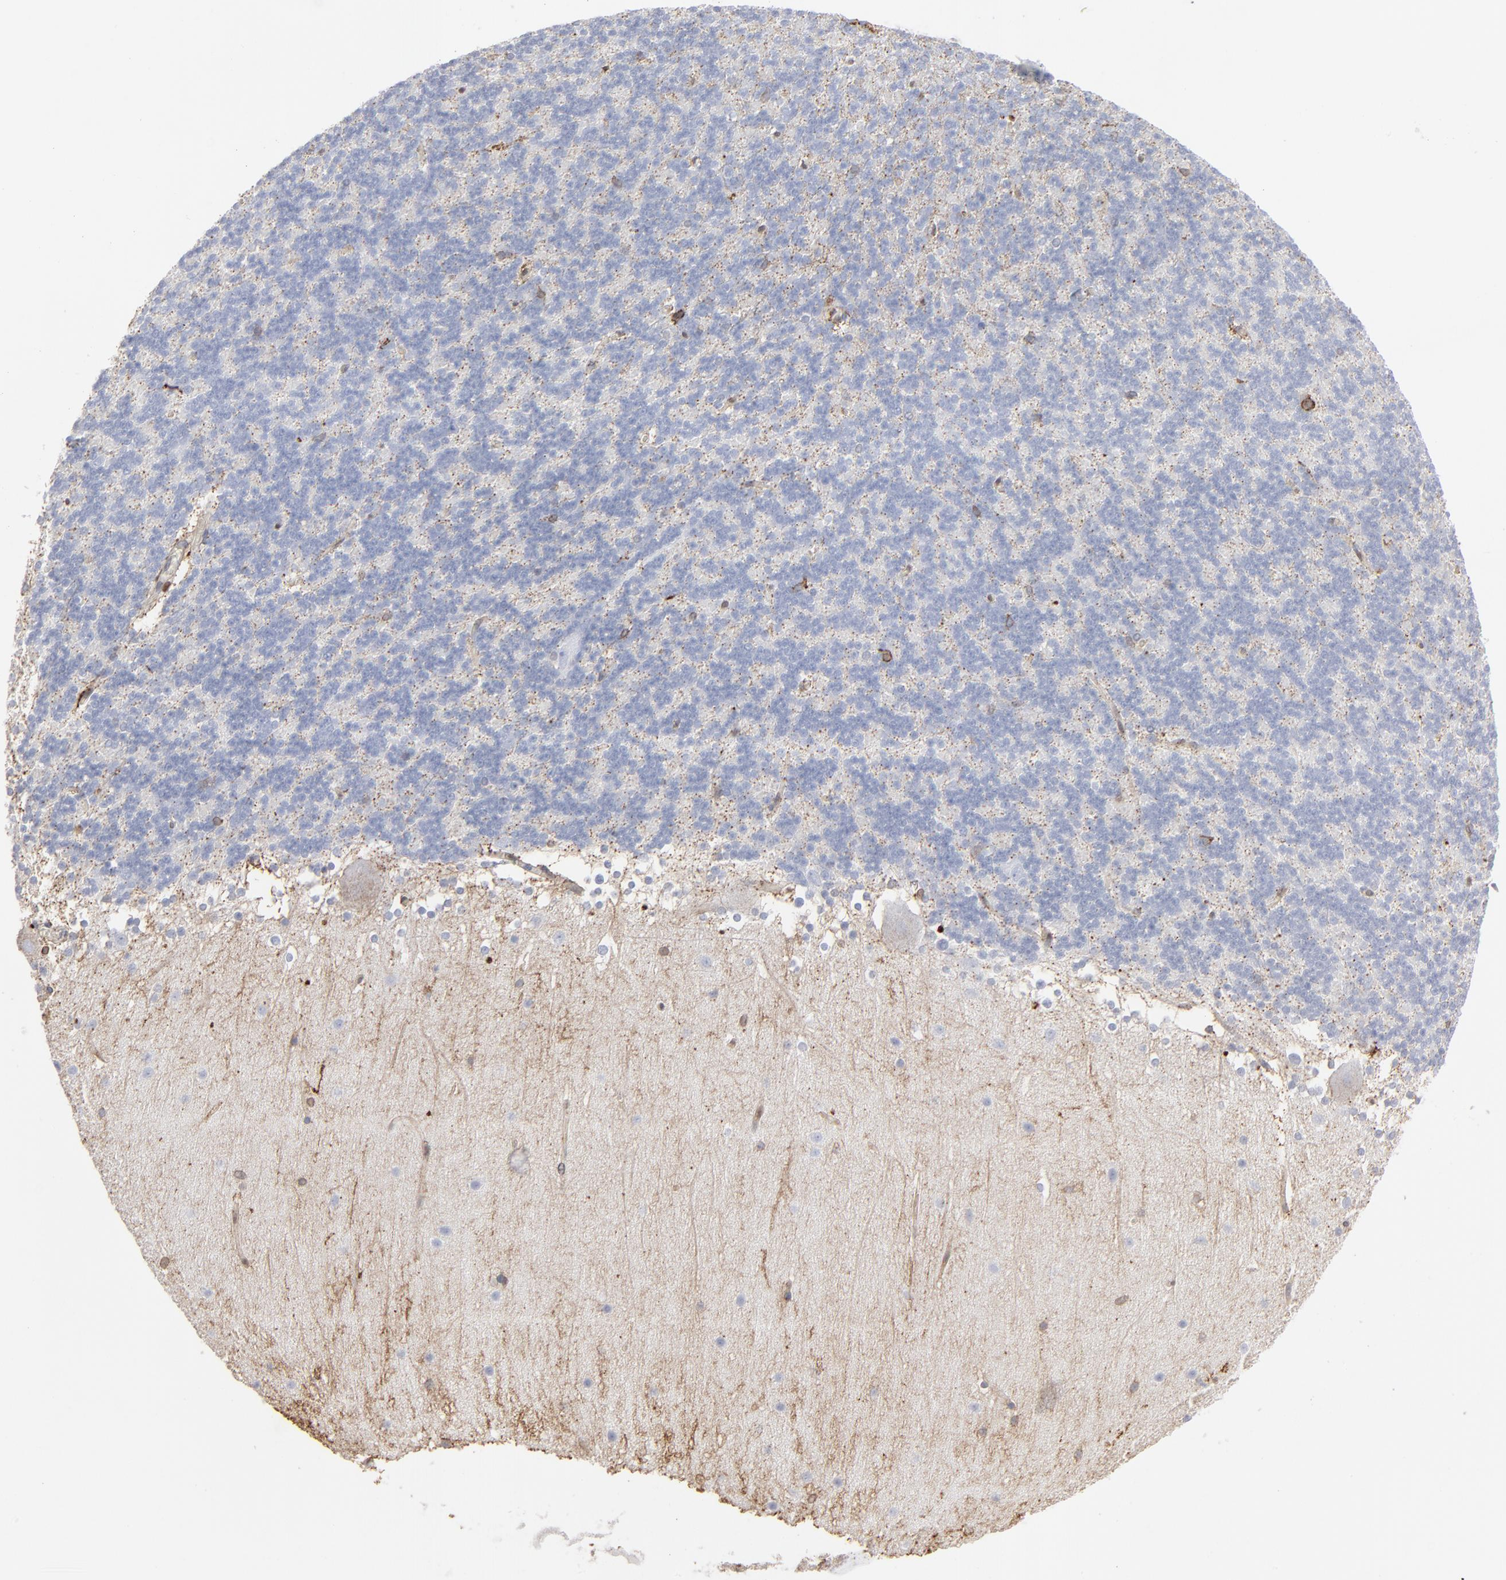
{"staining": {"intensity": "moderate", "quantity": "<25%", "location": "cytoplasmic/membranous,nuclear"}, "tissue": "cerebellum", "cell_type": "Cells in granular layer", "image_type": "normal", "snomed": [{"axis": "morphology", "description": "Normal tissue, NOS"}, {"axis": "topography", "description": "Cerebellum"}], "caption": "IHC (DAB (3,3'-diaminobenzidine)) staining of benign cerebellum displays moderate cytoplasmic/membranous,nuclear protein staining in about <25% of cells in granular layer.", "gene": "ANXA5", "patient": {"sex": "female", "age": 19}}